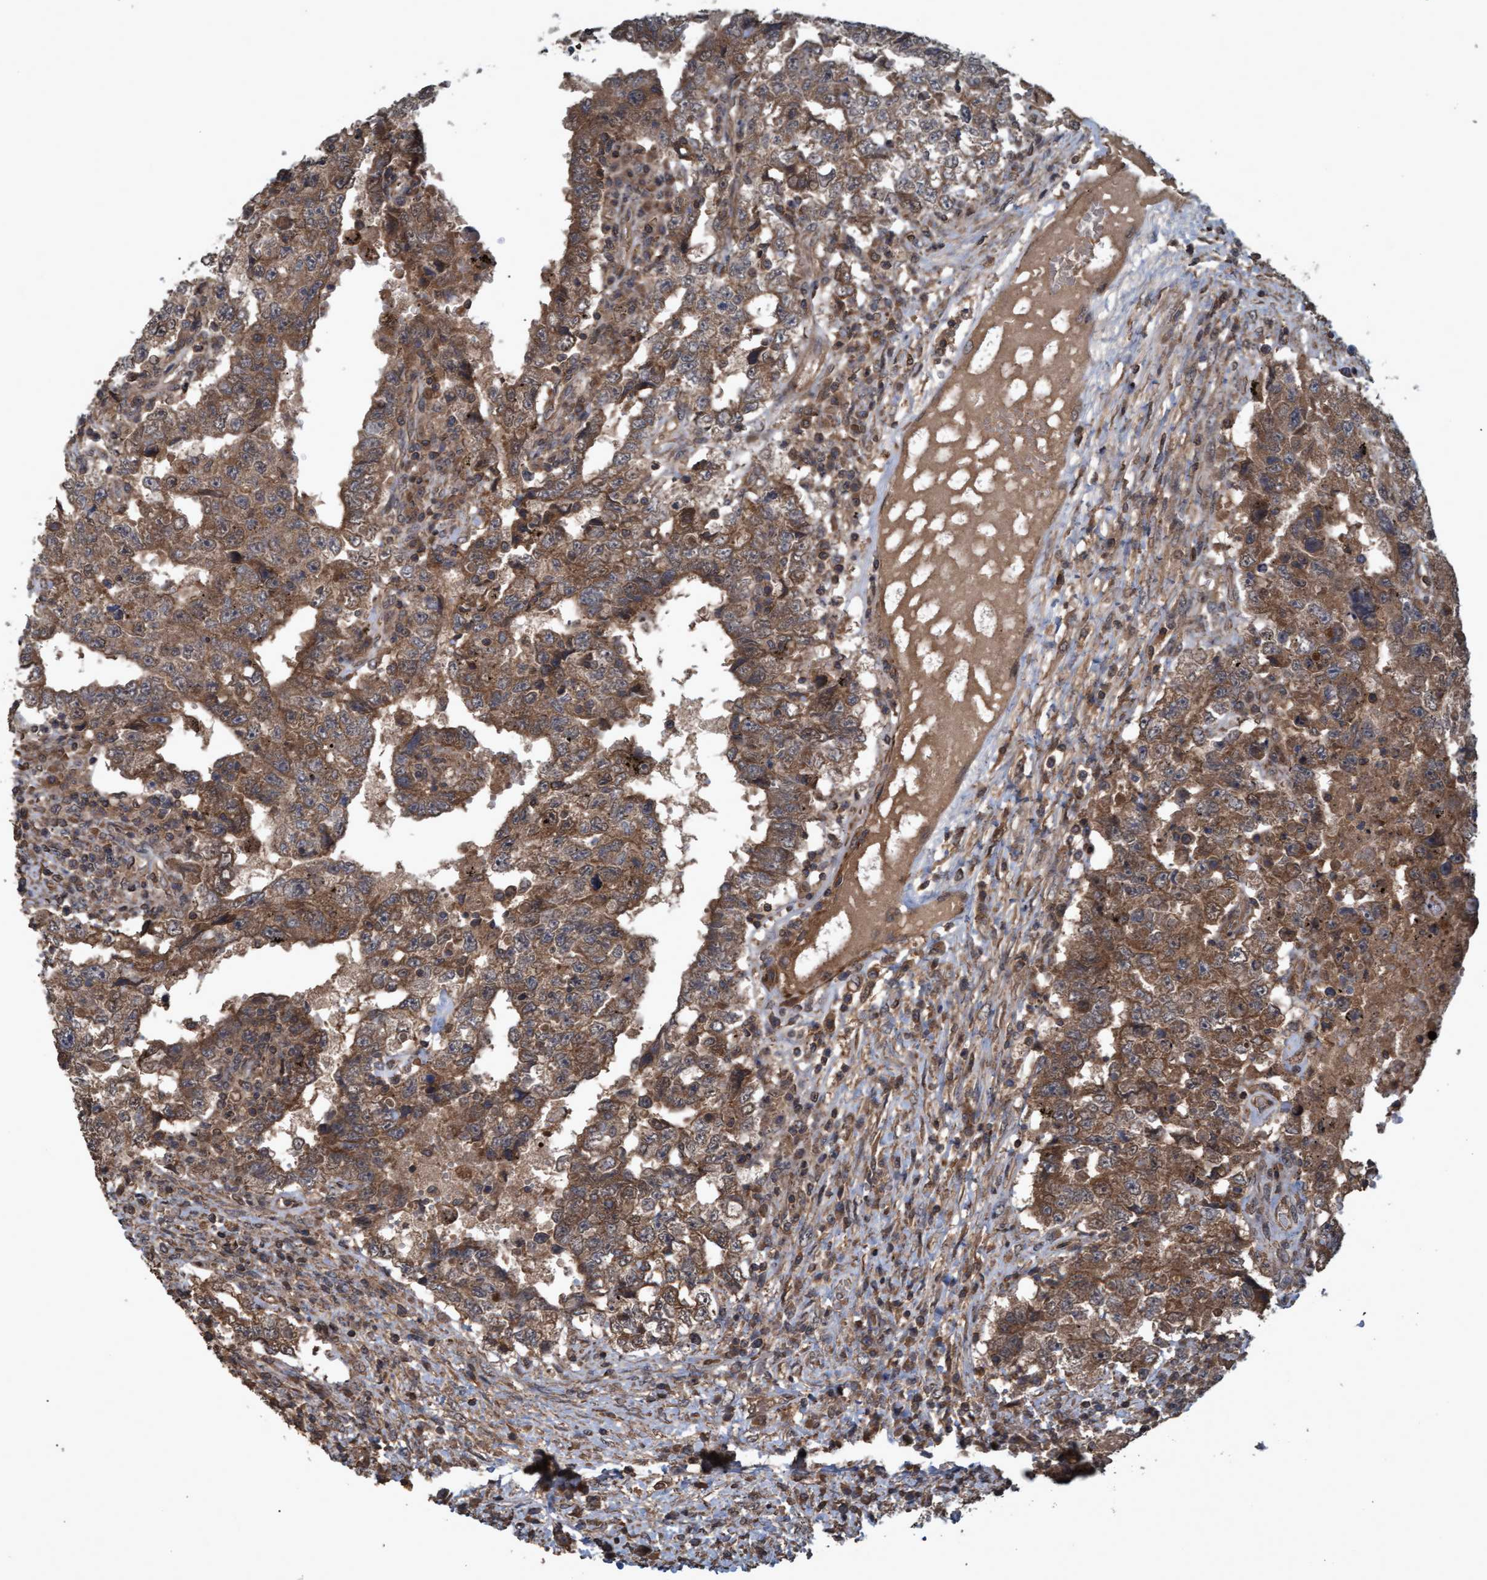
{"staining": {"intensity": "moderate", "quantity": ">75%", "location": "cytoplasmic/membranous"}, "tissue": "testis cancer", "cell_type": "Tumor cells", "image_type": "cancer", "snomed": [{"axis": "morphology", "description": "Carcinoma, Embryonal, NOS"}, {"axis": "topography", "description": "Testis"}], "caption": "This is an image of immunohistochemistry (IHC) staining of testis embryonal carcinoma, which shows moderate staining in the cytoplasmic/membranous of tumor cells.", "gene": "GGT6", "patient": {"sex": "male", "age": 26}}